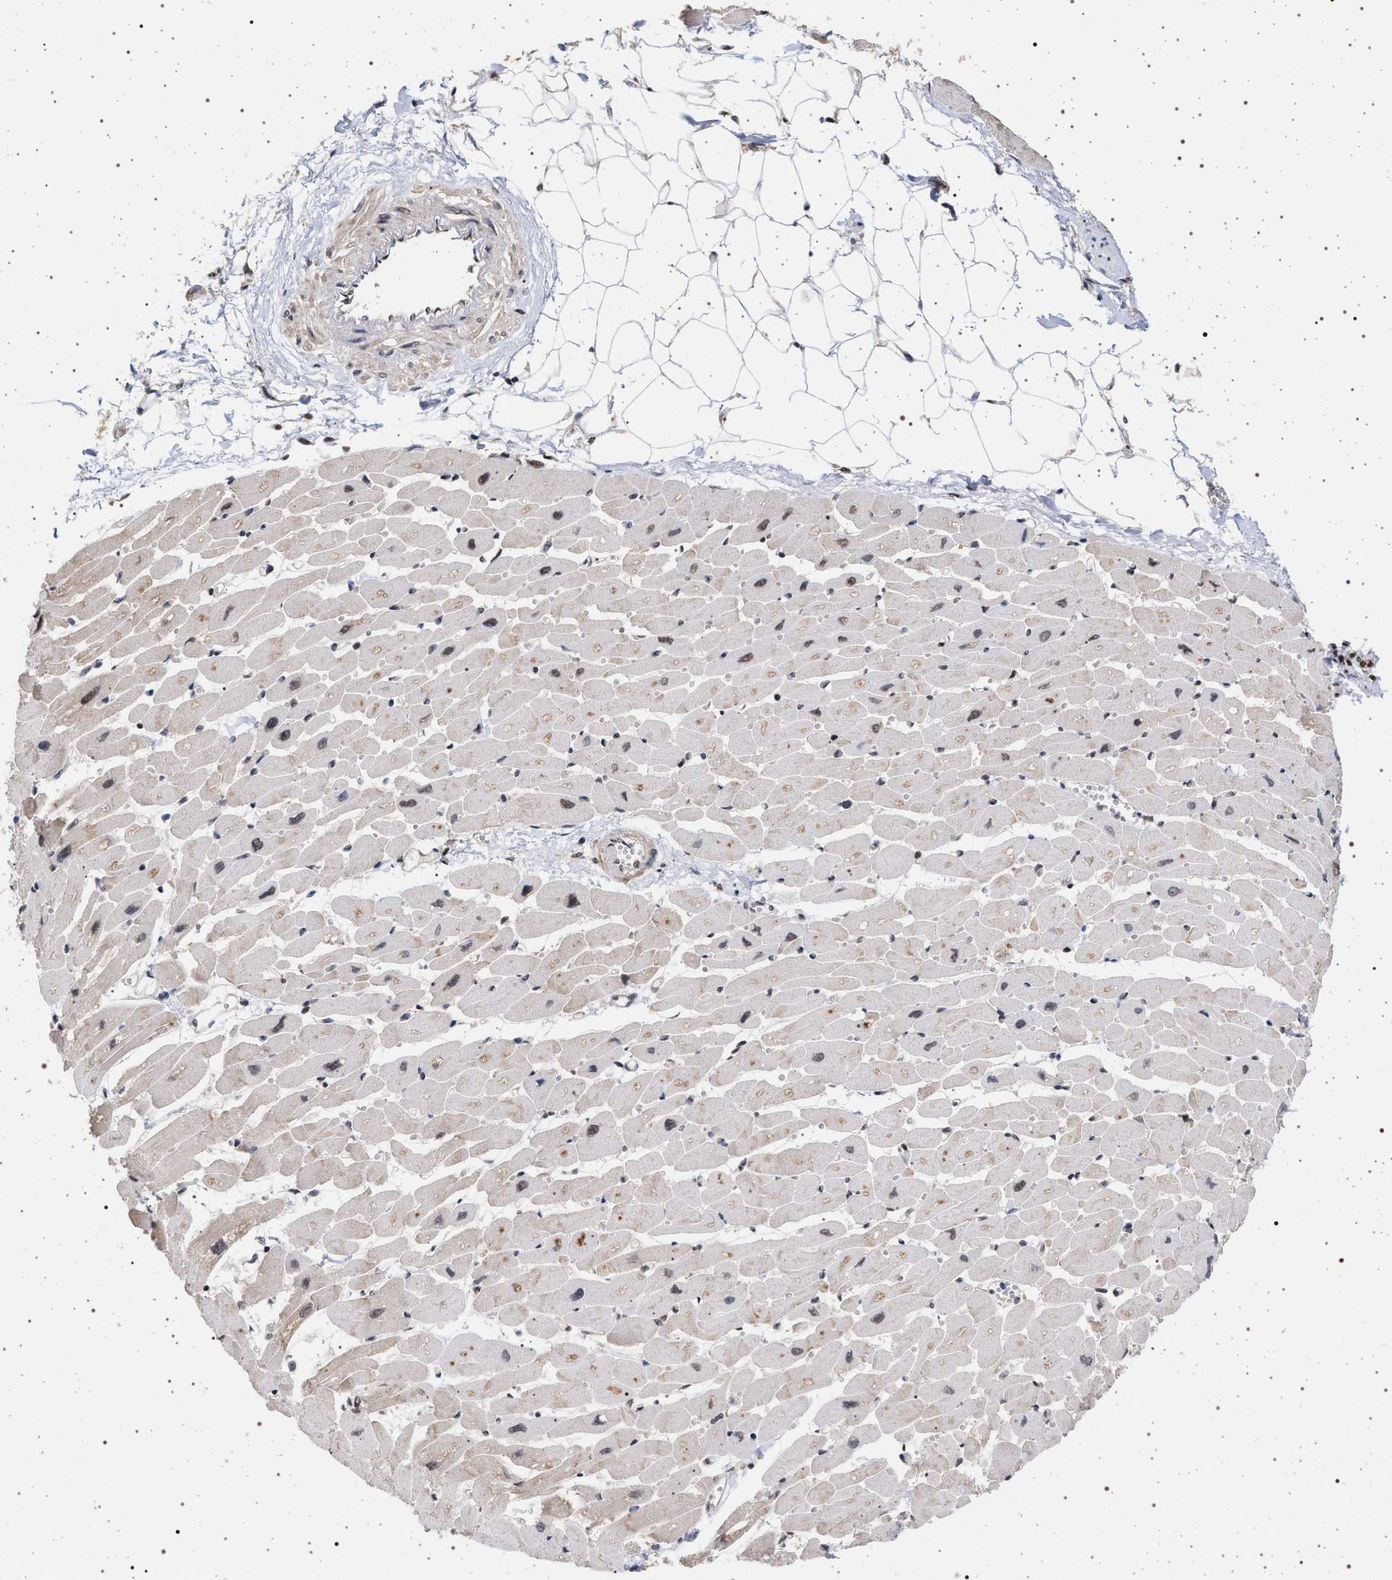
{"staining": {"intensity": "strong", "quantity": "25%-75%", "location": "cytoplasmic/membranous,nuclear"}, "tissue": "heart muscle", "cell_type": "Cardiomyocytes", "image_type": "normal", "snomed": [{"axis": "morphology", "description": "Normal tissue, NOS"}, {"axis": "topography", "description": "Heart"}], "caption": "Immunohistochemical staining of normal human heart muscle reveals strong cytoplasmic/membranous,nuclear protein positivity in about 25%-75% of cardiomyocytes.", "gene": "PHF12", "patient": {"sex": "female", "age": 54}}